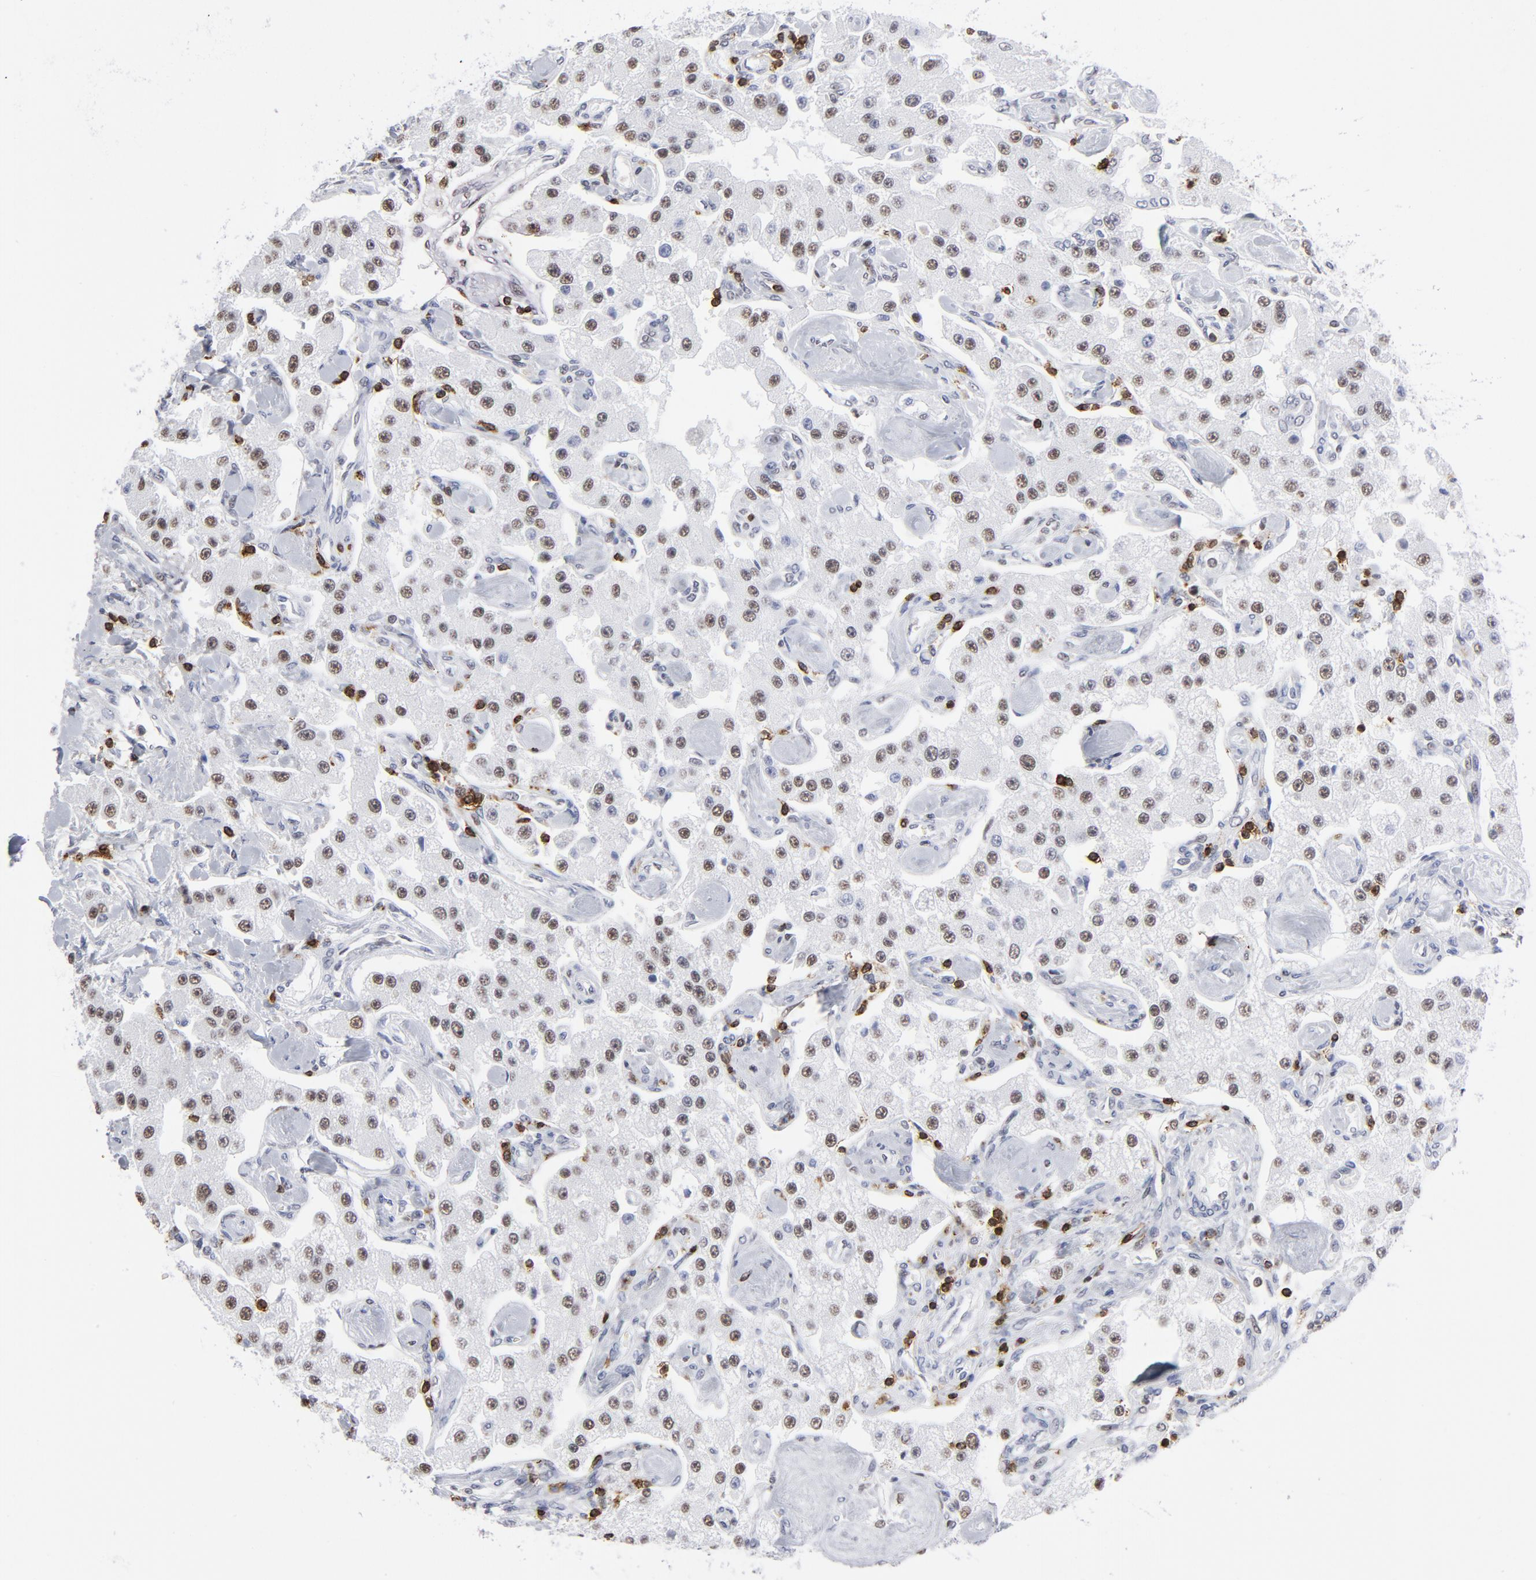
{"staining": {"intensity": "moderate", "quantity": ">75%", "location": "nuclear"}, "tissue": "carcinoid", "cell_type": "Tumor cells", "image_type": "cancer", "snomed": [{"axis": "morphology", "description": "Carcinoid, malignant, NOS"}, {"axis": "topography", "description": "Pancreas"}], "caption": "Immunohistochemistry photomicrograph of neoplastic tissue: human carcinoid (malignant) stained using IHC reveals medium levels of moderate protein expression localized specifically in the nuclear of tumor cells, appearing as a nuclear brown color.", "gene": "CD2", "patient": {"sex": "male", "age": 41}}